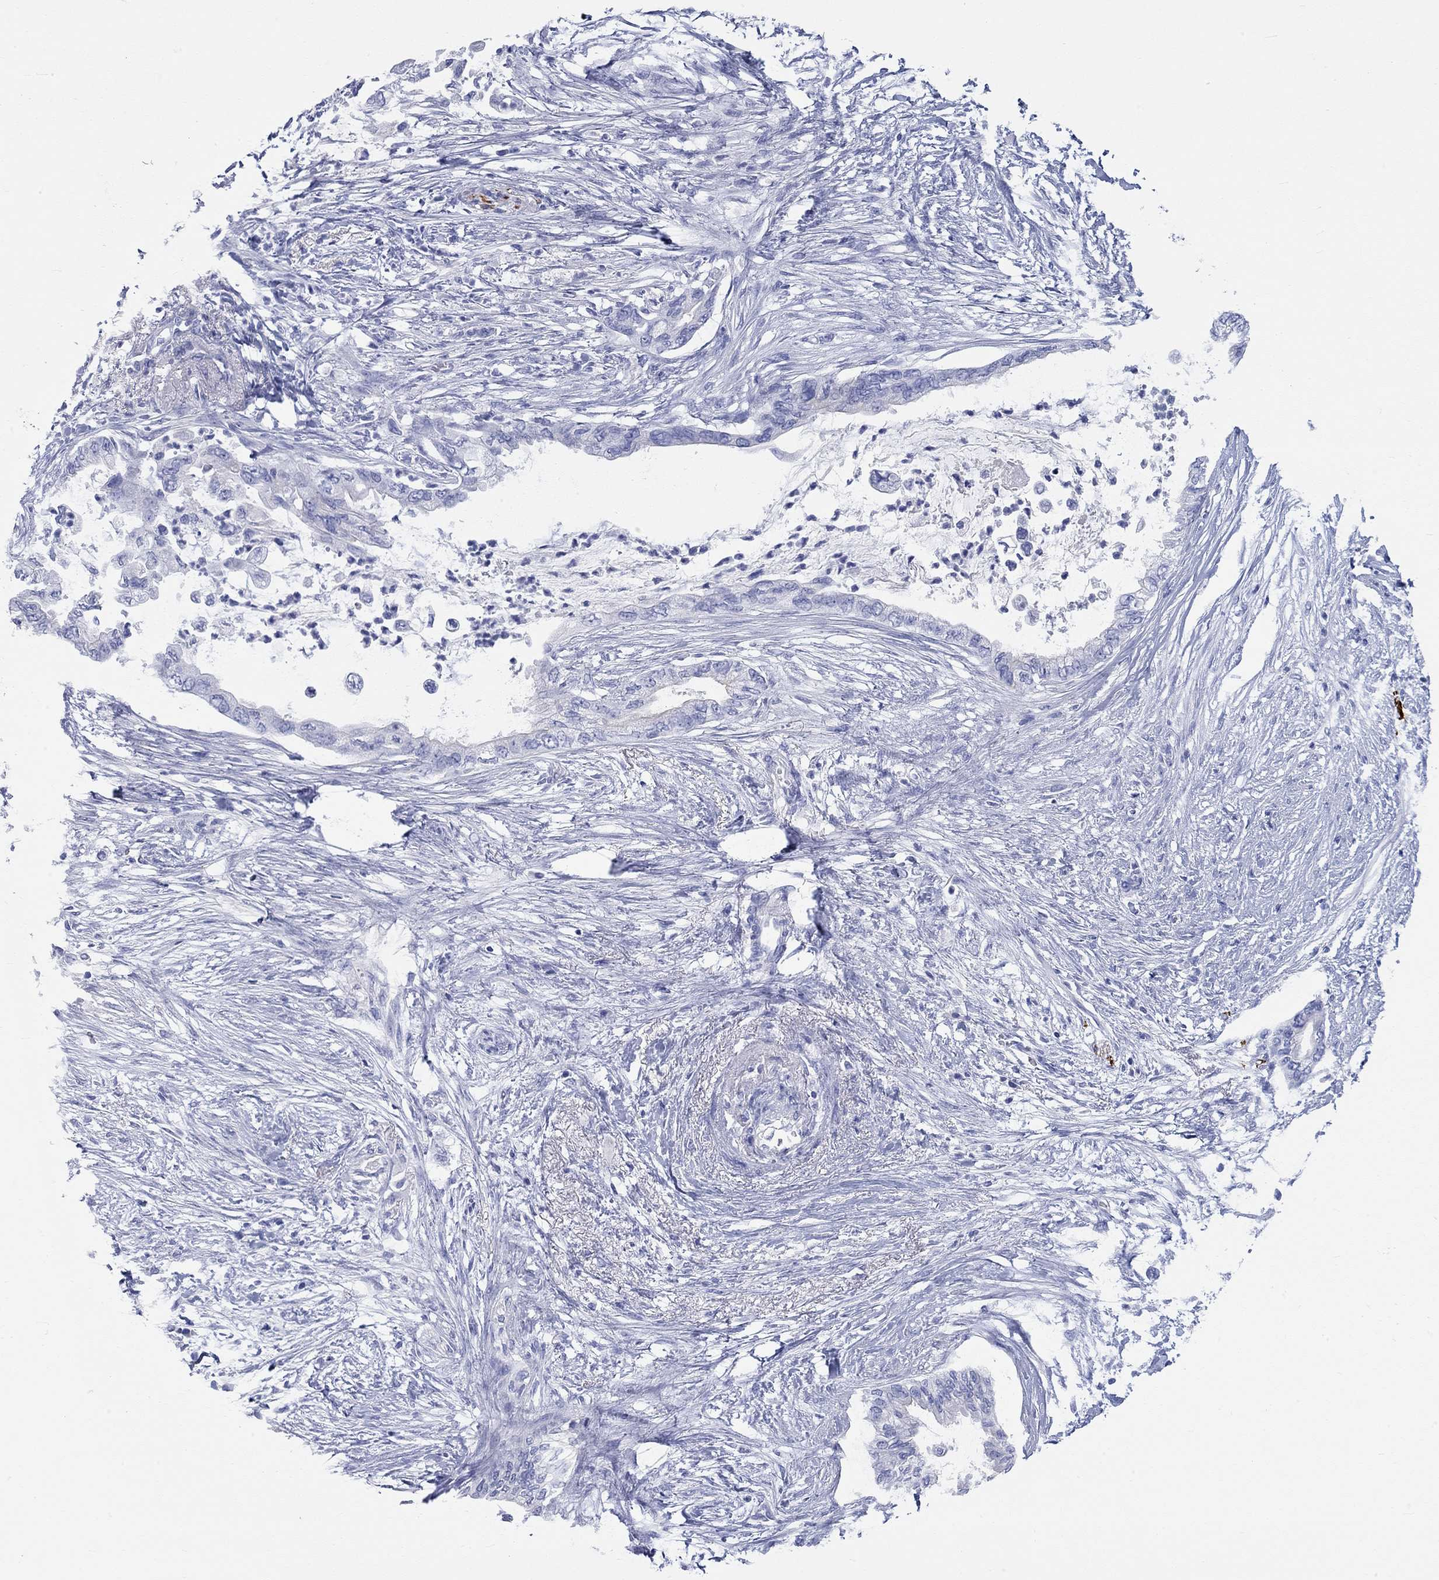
{"staining": {"intensity": "negative", "quantity": "none", "location": "none"}, "tissue": "pancreatic cancer", "cell_type": "Tumor cells", "image_type": "cancer", "snomed": [{"axis": "morphology", "description": "Normal tissue, NOS"}, {"axis": "morphology", "description": "Adenocarcinoma, NOS"}, {"axis": "topography", "description": "Pancreas"}, {"axis": "topography", "description": "Duodenum"}], "caption": "Immunohistochemistry of human pancreatic cancer (adenocarcinoma) exhibits no expression in tumor cells.", "gene": "SPATA9", "patient": {"sex": "female", "age": 60}}